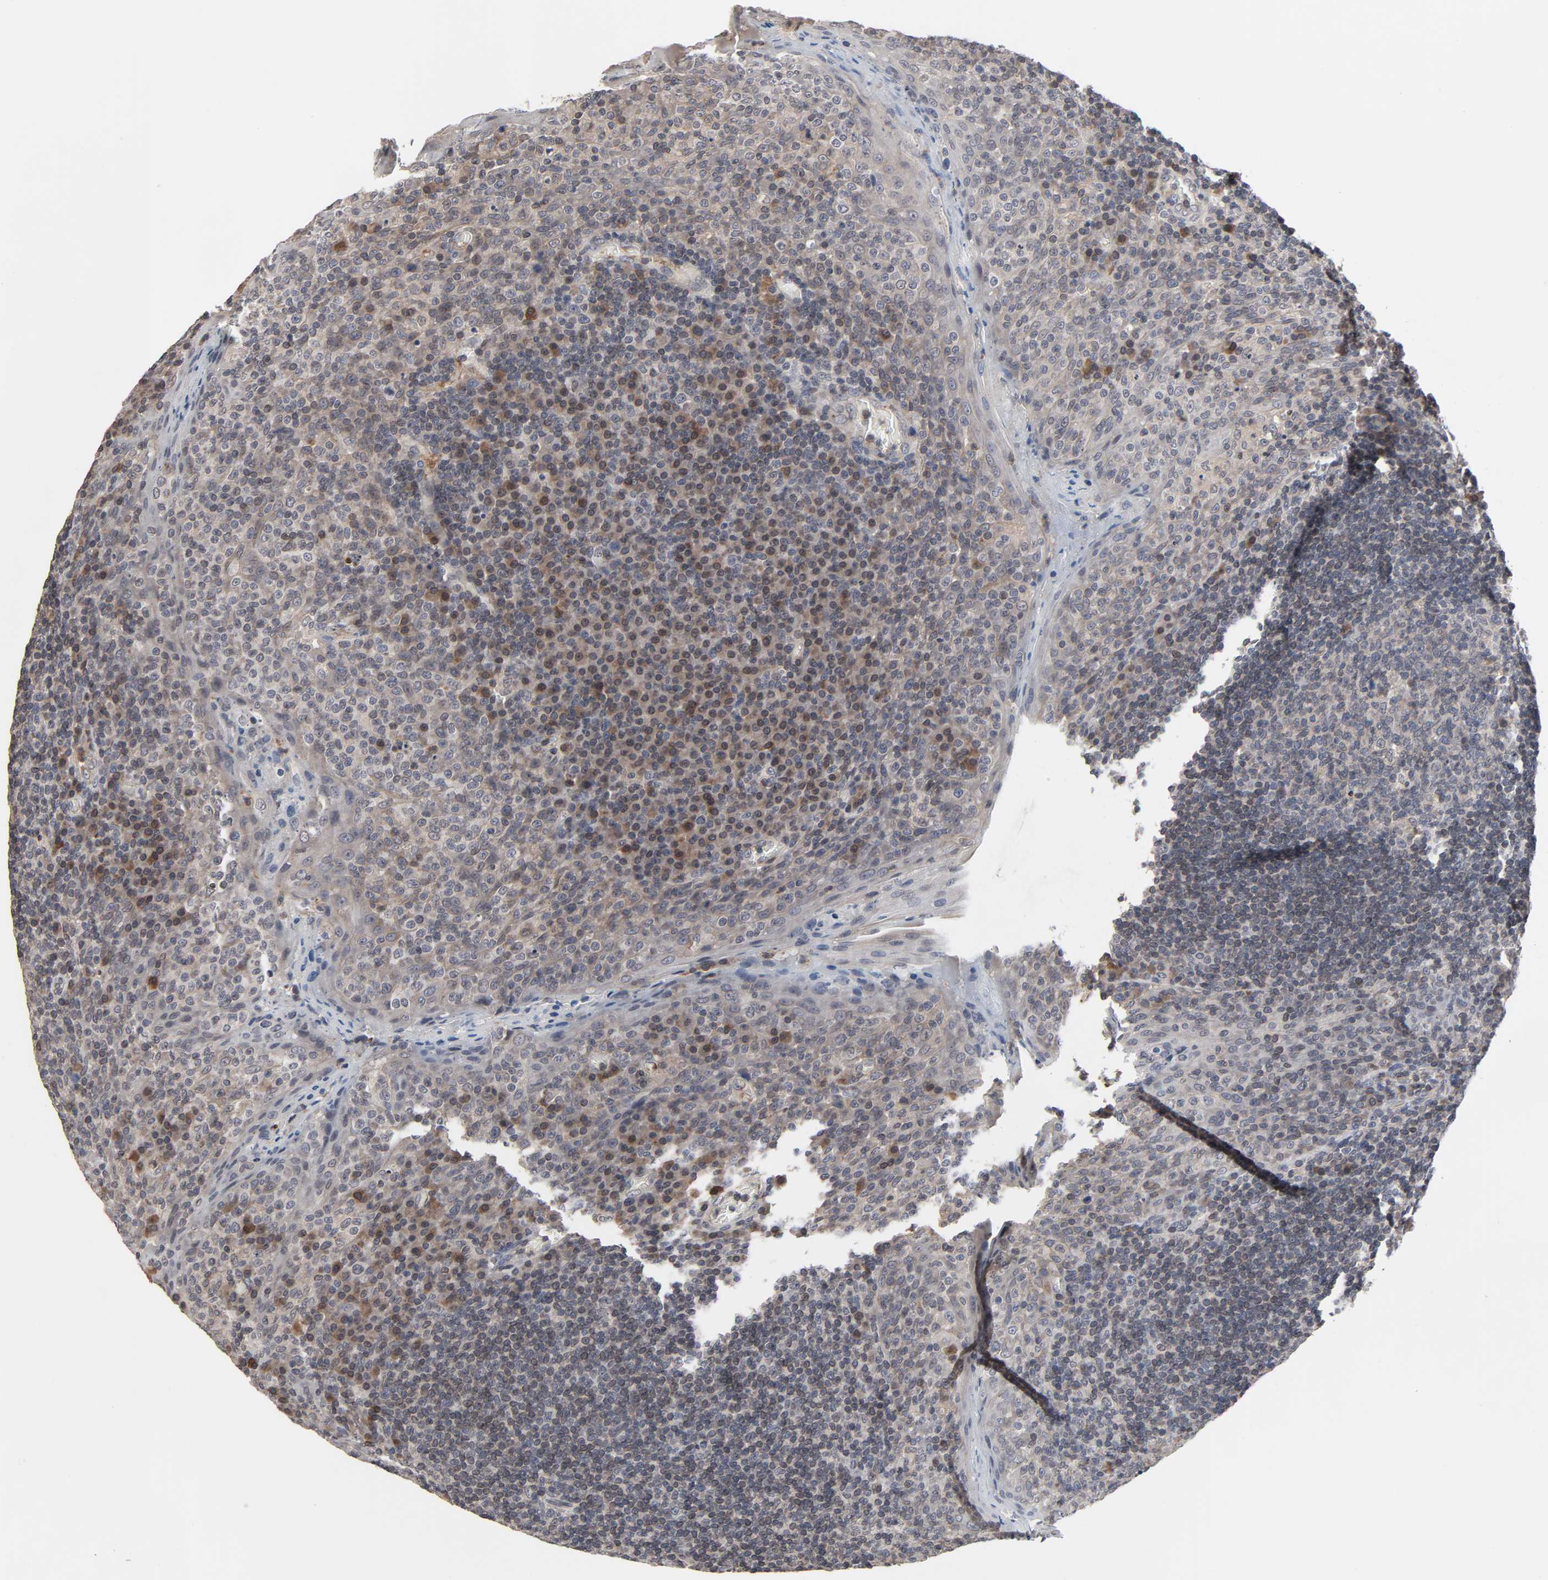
{"staining": {"intensity": "weak", "quantity": ">75%", "location": "cytoplasmic/membranous"}, "tissue": "tonsil", "cell_type": "Germinal center cells", "image_type": "normal", "snomed": [{"axis": "morphology", "description": "Normal tissue, NOS"}, {"axis": "topography", "description": "Tonsil"}], "caption": "Germinal center cells reveal low levels of weak cytoplasmic/membranous staining in about >75% of cells in unremarkable human tonsil. The protein is shown in brown color, while the nuclei are stained blue.", "gene": "CCDC175", "patient": {"sex": "male", "age": 17}}